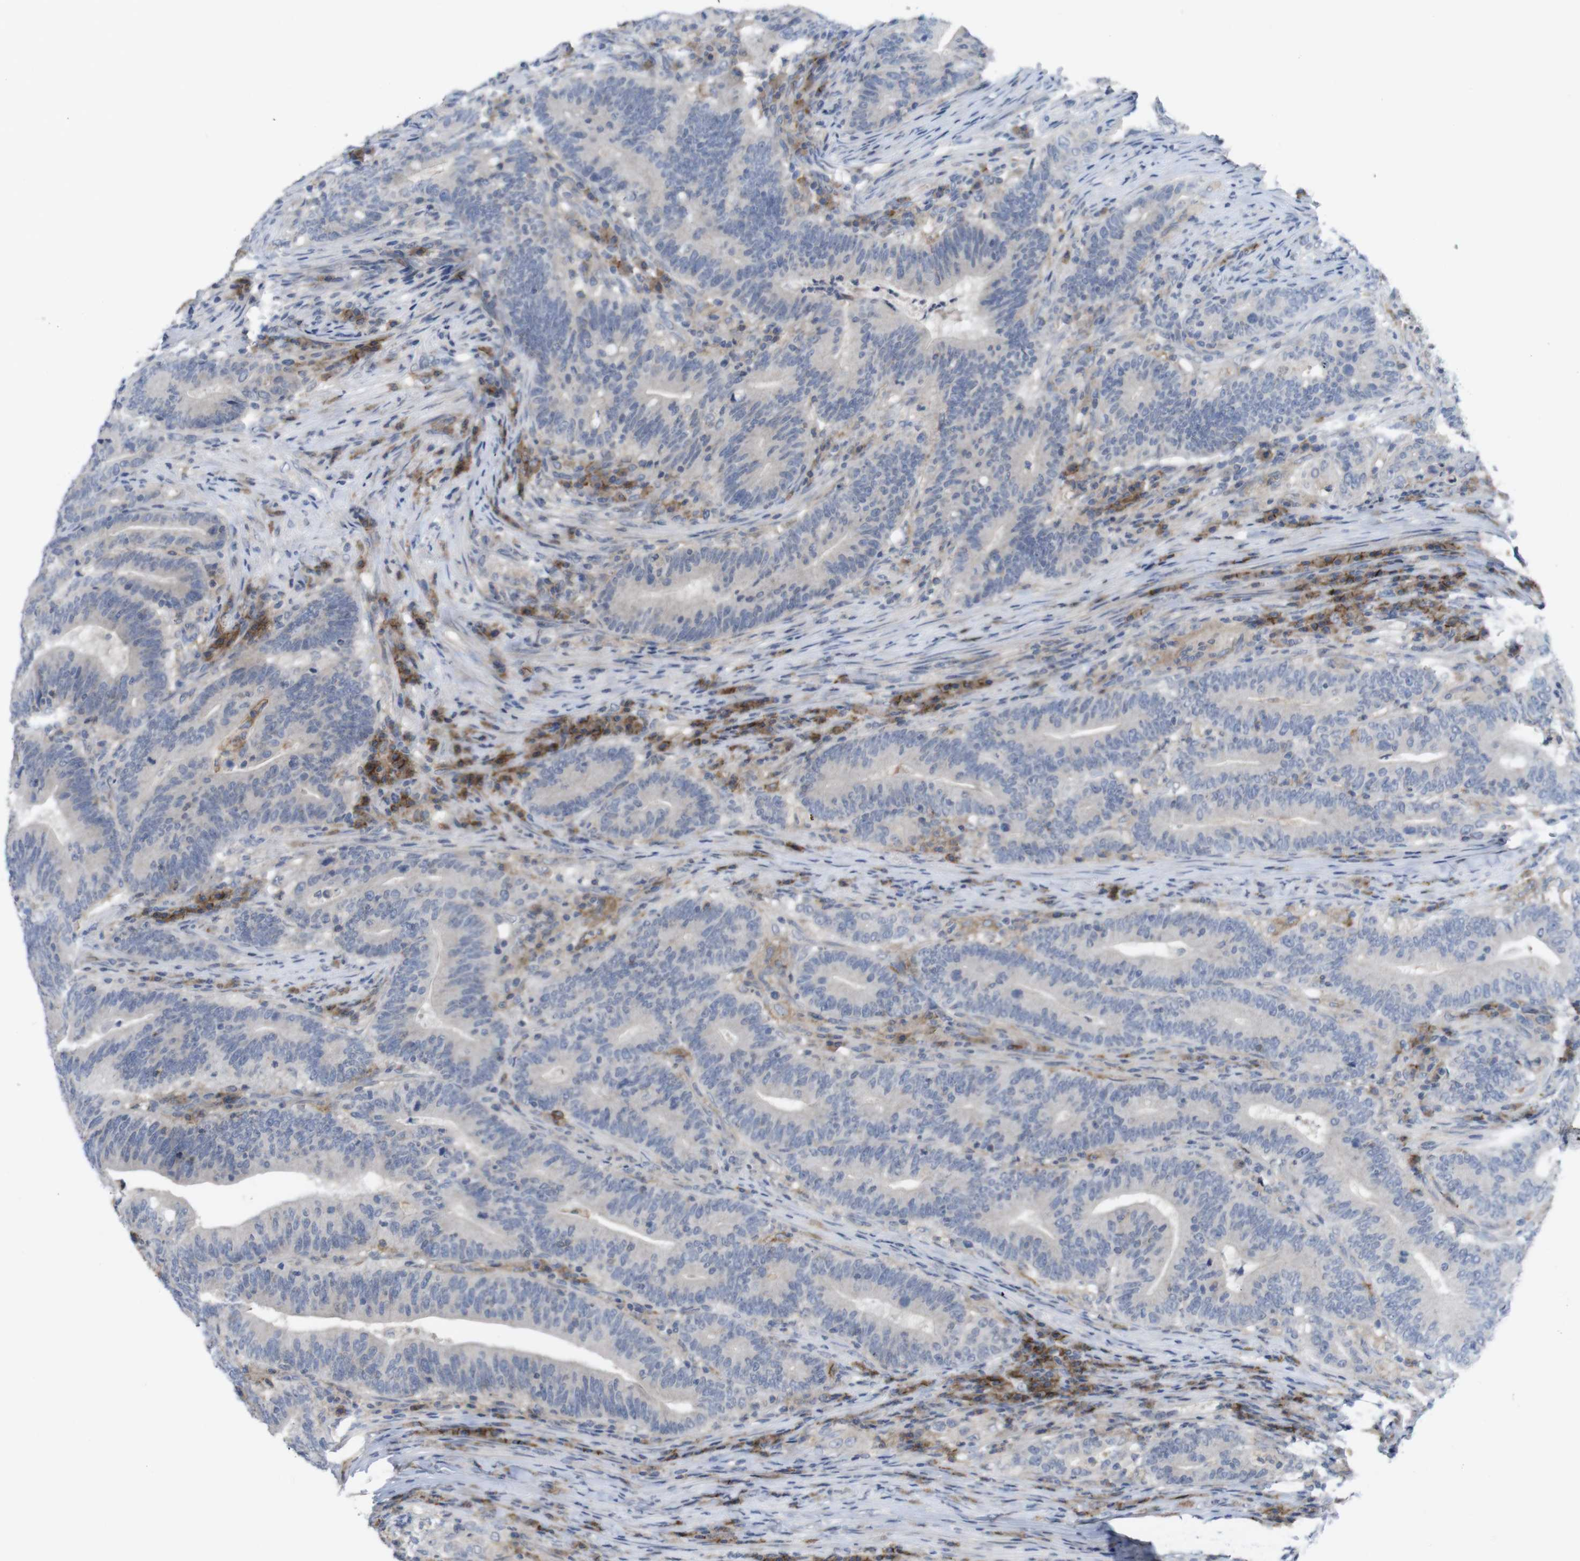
{"staining": {"intensity": "negative", "quantity": "none", "location": "none"}, "tissue": "colorectal cancer", "cell_type": "Tumor cells", "image_type": "cancer", "snomed": [{"axis": "morphology", "description": "Normal tissue, NOS"}, {"axis": "morphology", "description": "Adenocarcinoma, NOS"}, {"axis": "topography", "description": "Colon"}], "caption": "Immunohistochemical staining of colorectal cancer demonstrates no significant positivity in tumor cells.", "gene": "SLAMF7", "patient": {"sex": "female", "age": 66}}